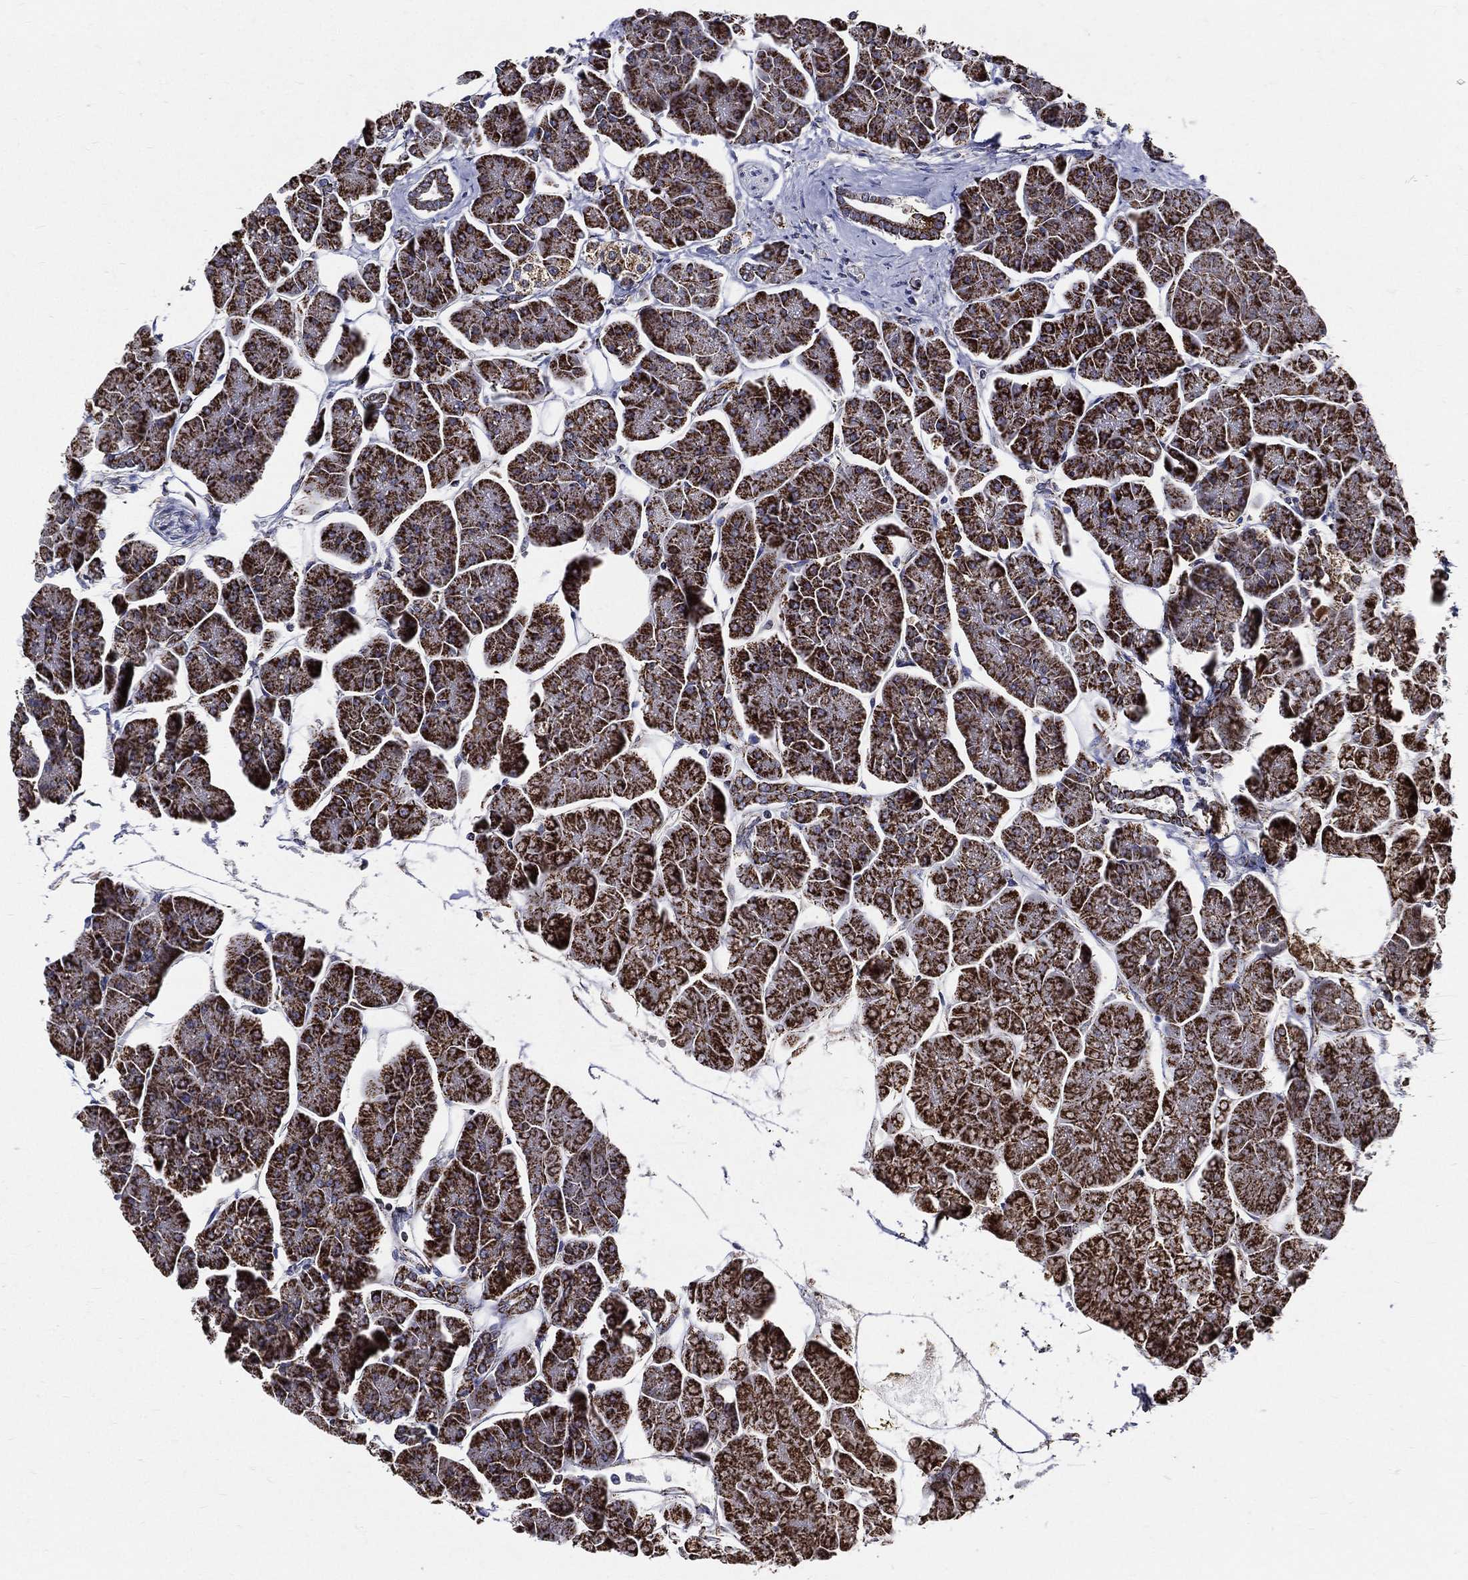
{"staining": {"intensity": "strong", "quantity": ">75%", "location": "cytoplasmic/membranous"}, "tissue": "pancreas", "cell_type": "Exocrine glandular cells", "image_type": "normal", "snomed": [{"axis": "morphology", "description": "Normal tissue, NOS"}, {"axis": "topography", "description": "Adipose tissue"}, {"axis": "topography", "description": "Pancreas"}, {"axis": "topography", "description": "Peripheral nerve tissue"}], "caption": "Strong cytoplasmic/membranous protein positivity is appreciated in approximately >75% of exocrine glandular cells in pancreas. The protein is shown in brown color, while the nuclei are stained blue.", "gene": "NDUFAB1", "patient": {"sex": "female", "age": 58}}